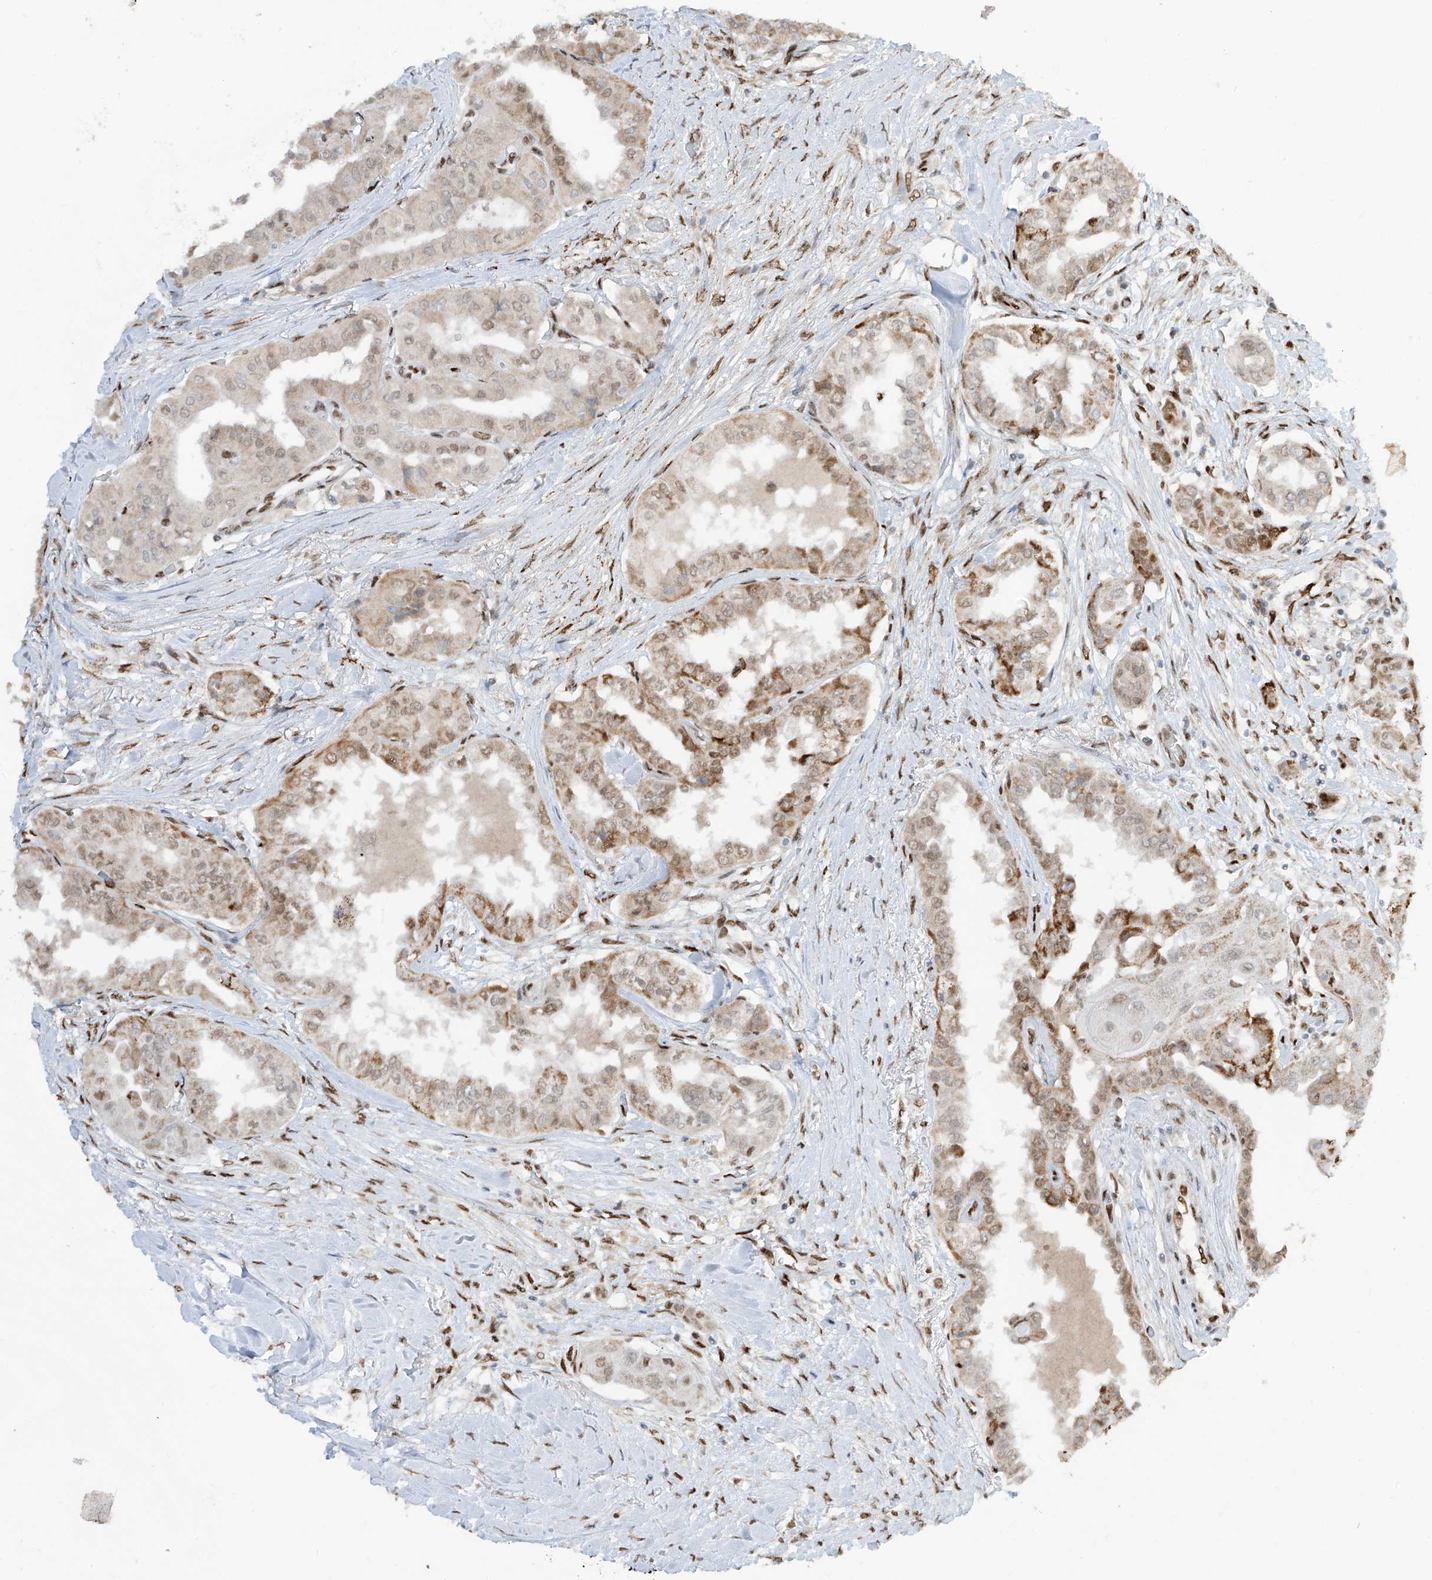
{"staining": {"intensity": "moderate", "quantity": "25%-75%", "location": "cytoplasmic/membranous,nuclear"}, "tissue": "thyroid cancer", "cell_type": "Tumor cells", "image_type": "cancer", "snomed": [{"axis": "morphology", "description": "Papillary adenocarcinoma, NOS"}, {"axis": "topography", "description": "Thyroid gland"}], "caption": "A brown stain highlights moderate cytoplasmic/membranous and nuclear positivity of a protein in human thyroid cancer tumor cells.", "gene": "PM20D2", "patient": {"sex": "female", "age": 59}}